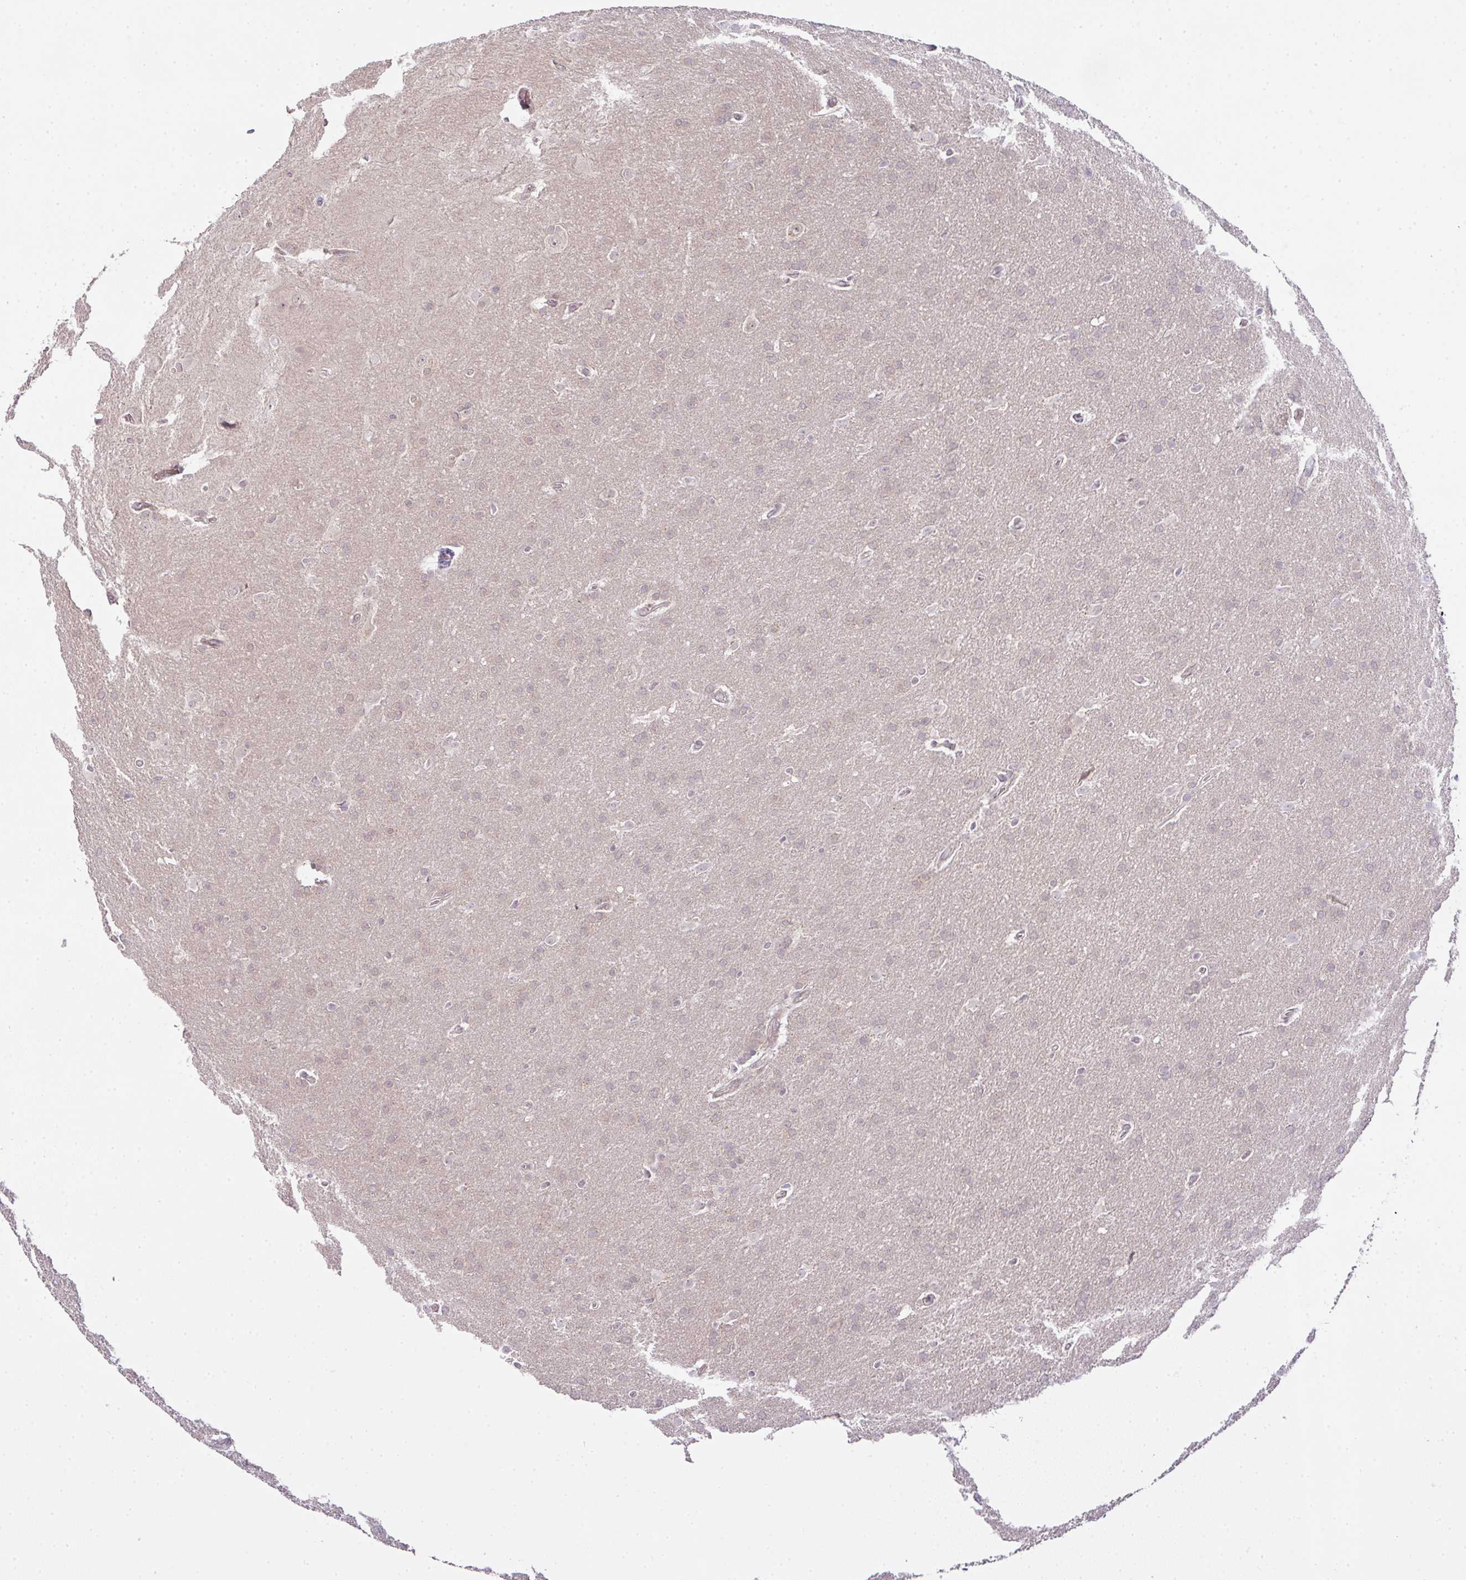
{"staining": {"intensity": "negative", "quantity": "none", "location": "none"}, "tissue": "glioma", "cell_type": "Tumor cells", "image_type": "cancer", "snomed": [{"axis": "morphology", "description": "Glioma, malignant, Low grade"}, {"axis": "topography", "description": "Brain"}], "caption": "An image of human low-grade glioma (malignant) is negative for staining in tumor cells.", "gene": "CSE1L", "patient": {"sex": "female", "age": 32}}